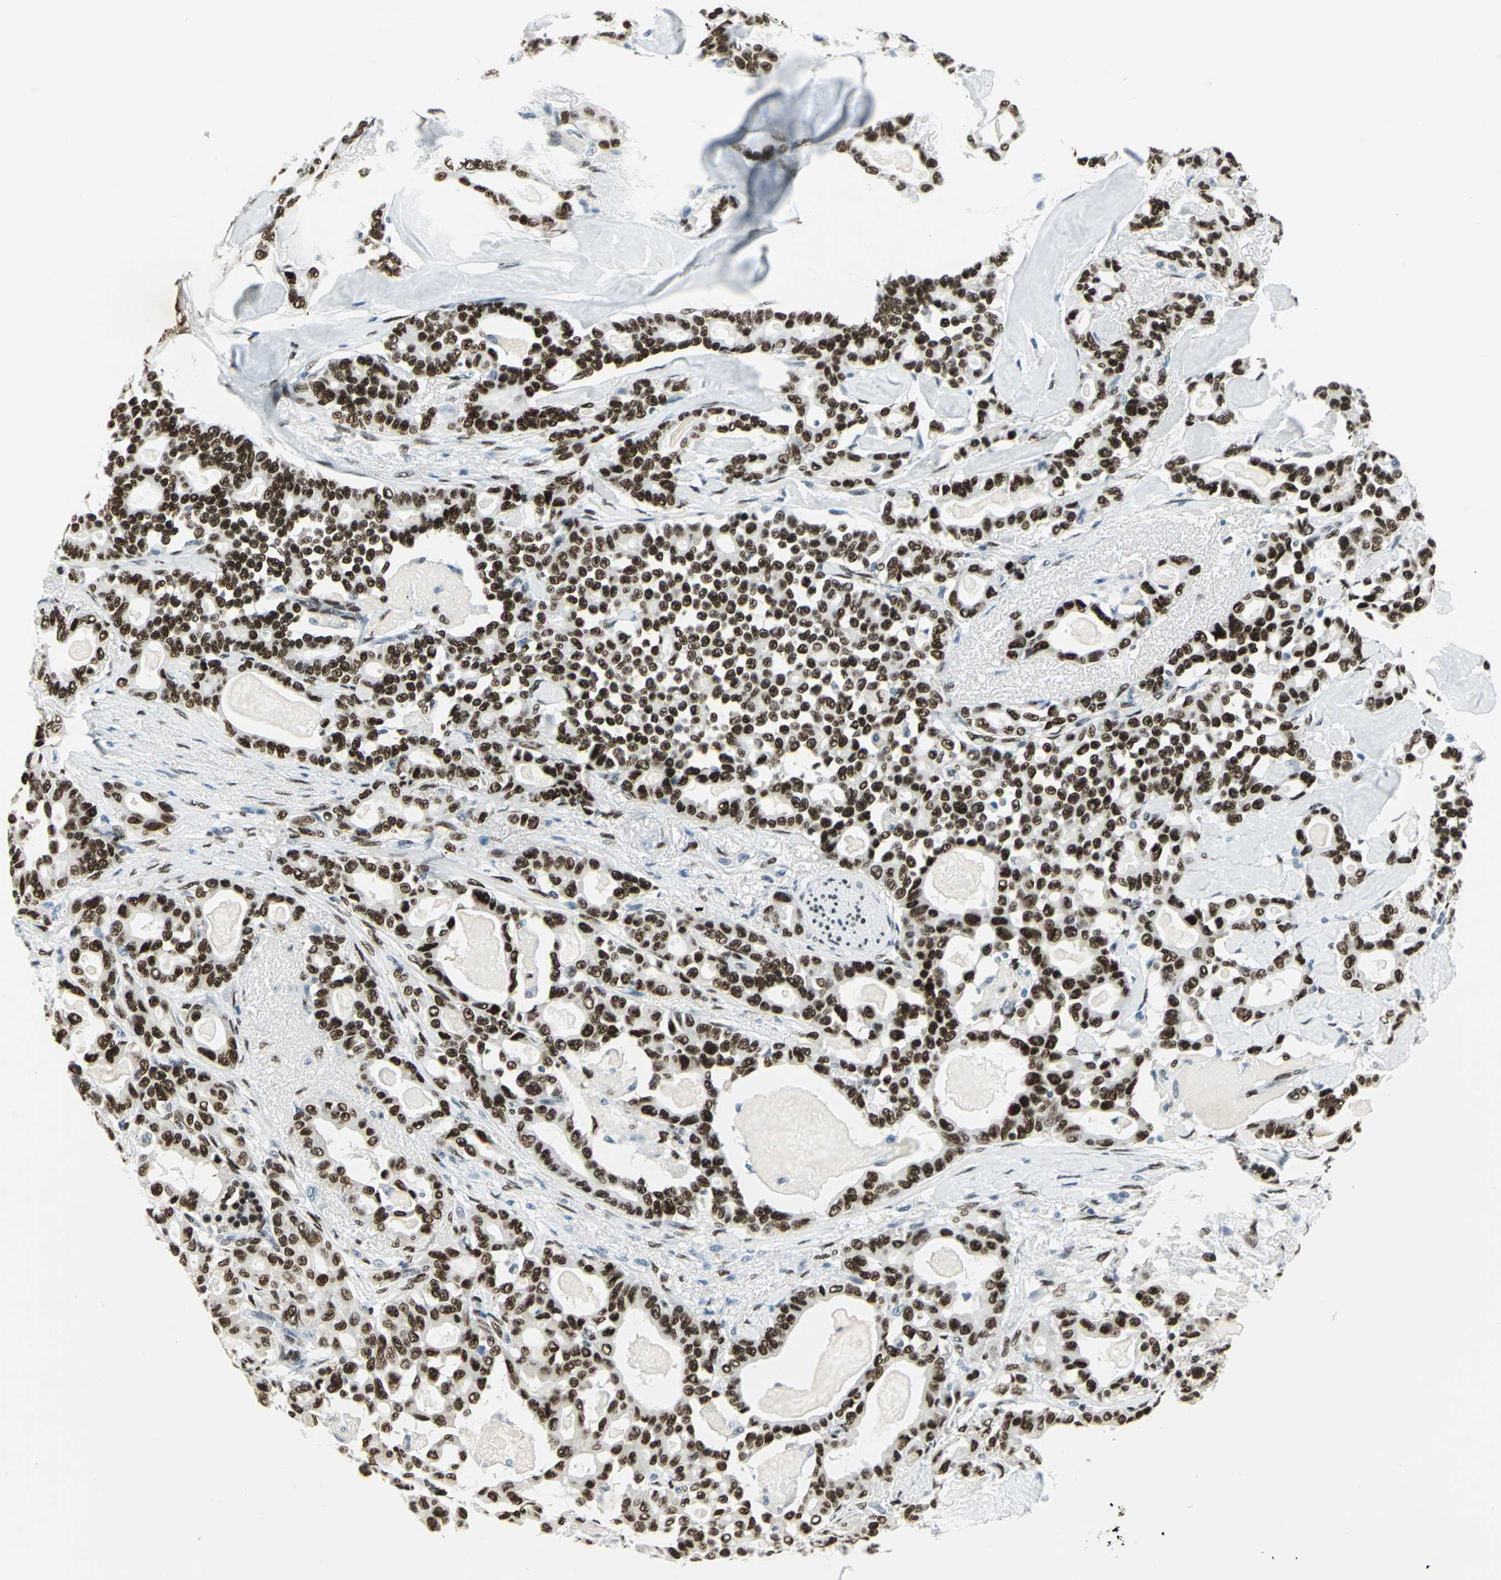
{"staining": {"intensity": "strong", "quantity": ">75%", "location": "nuclear"}, "tissue": "pancreatic cancer", "cell_type": "Tumor cells", "image_type": "cancer", "snomed": [{"axis": "morphology", "description": "Adenocarcinoma, NOS"}, {"axis": "topography", "description": "Pancreas"}], "caption": "Strong nuclear staining for a protein is appreciated in approximately >75% of tumor cells of pancreatic cancer using IHC.", "gene": "MEIS2", "patient": {"sex": "male", "age": 63}}